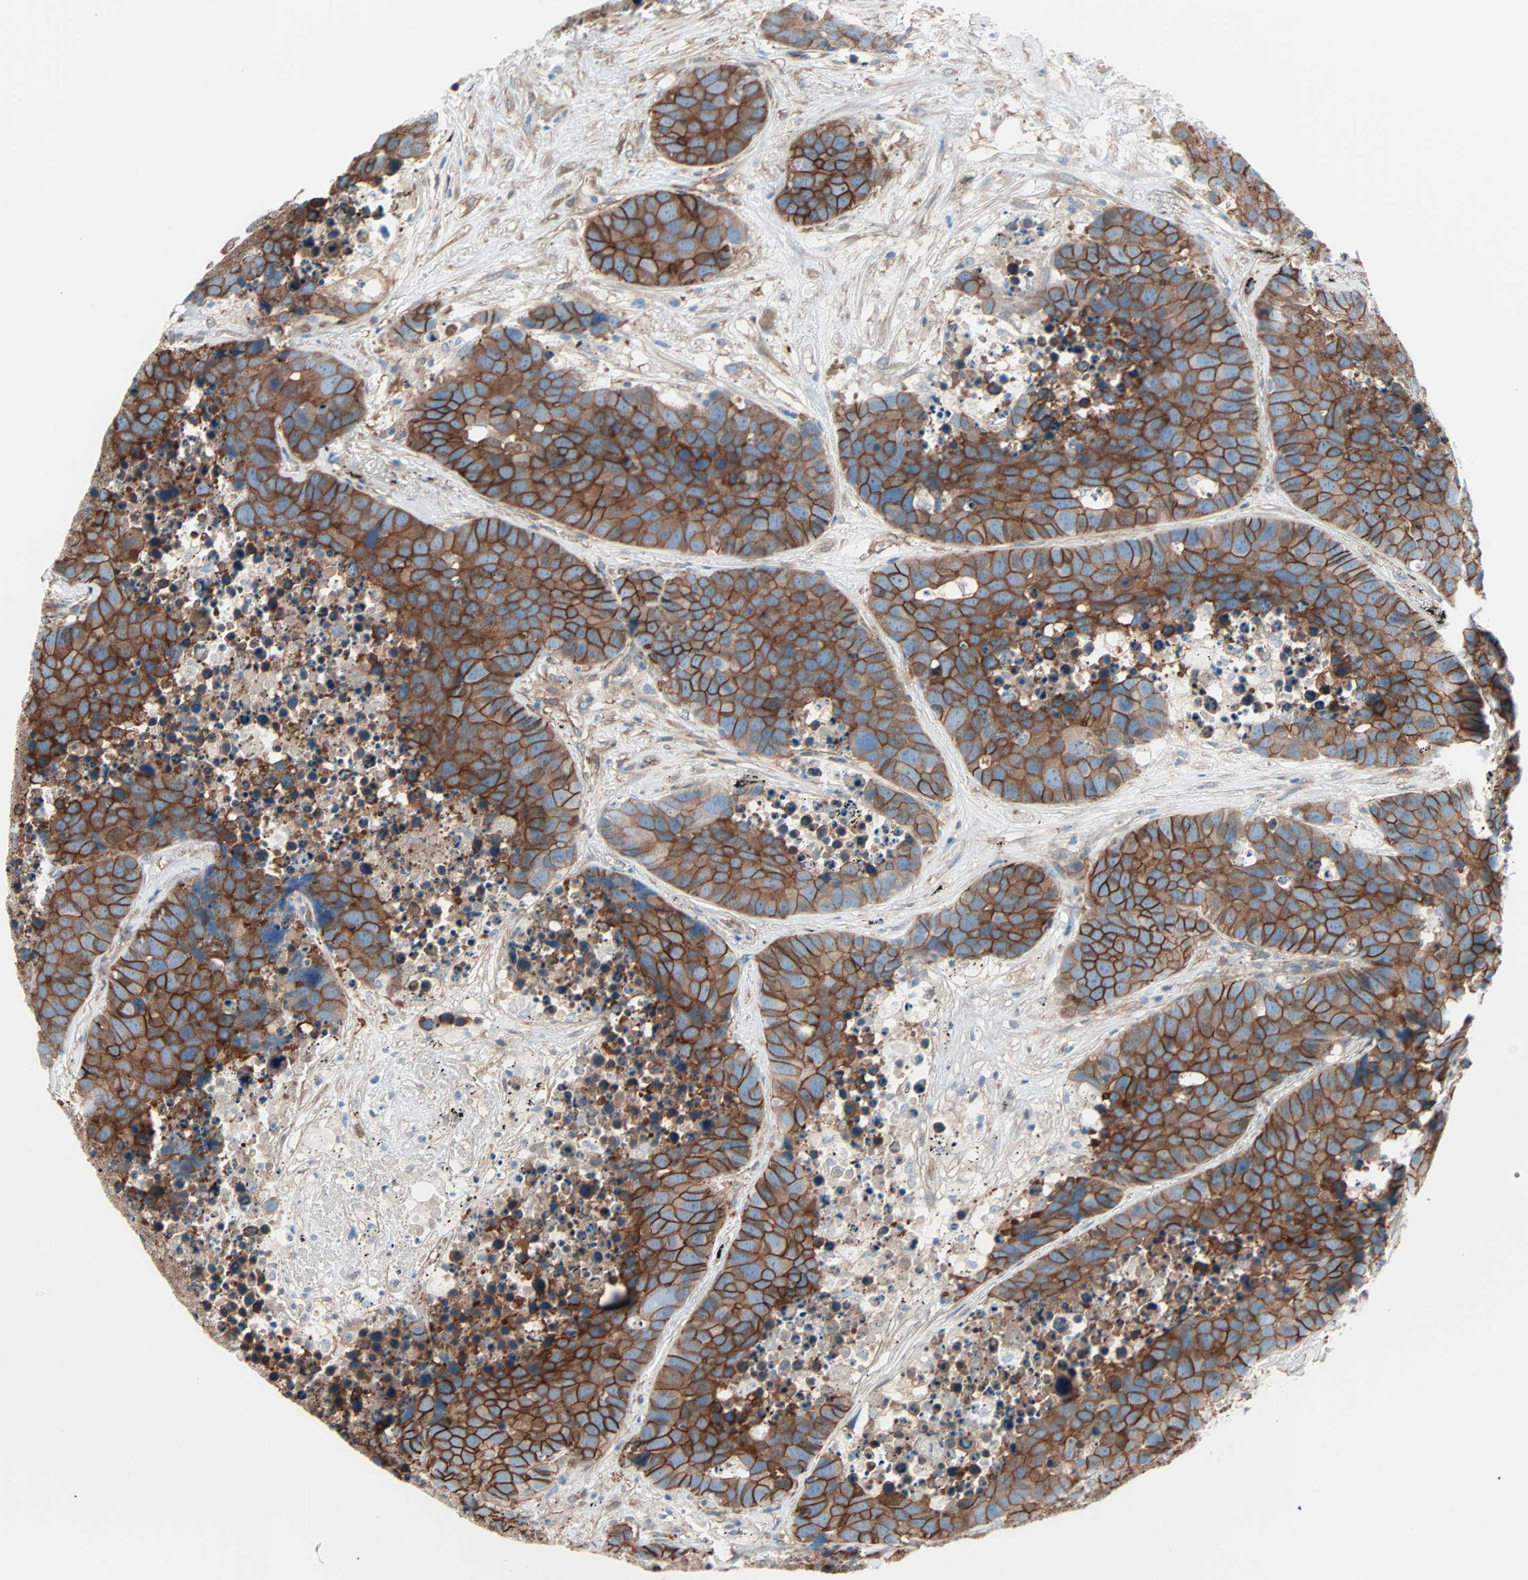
{"staining": {"intensity": "strong", "quantity": ">75%", "location": "cytoplasmic/membranous"}, "tissue": "carcinoid", "cell_type": "Tumor cells", "image_type": "cancer", "snomed": [{"axis": "morphology", "description": "Carcinoid, malignant, NOS"}, {"axis": "topography", "description": "Lung"}], "caption": "Malignant carcinoid stained for a protein (brown) displays strong cytoplasmic/membranous positive positivity in about >75% of tumor cells.", "gene": "EPB41L2", "patient": {"sex": "male", "age": 60}}